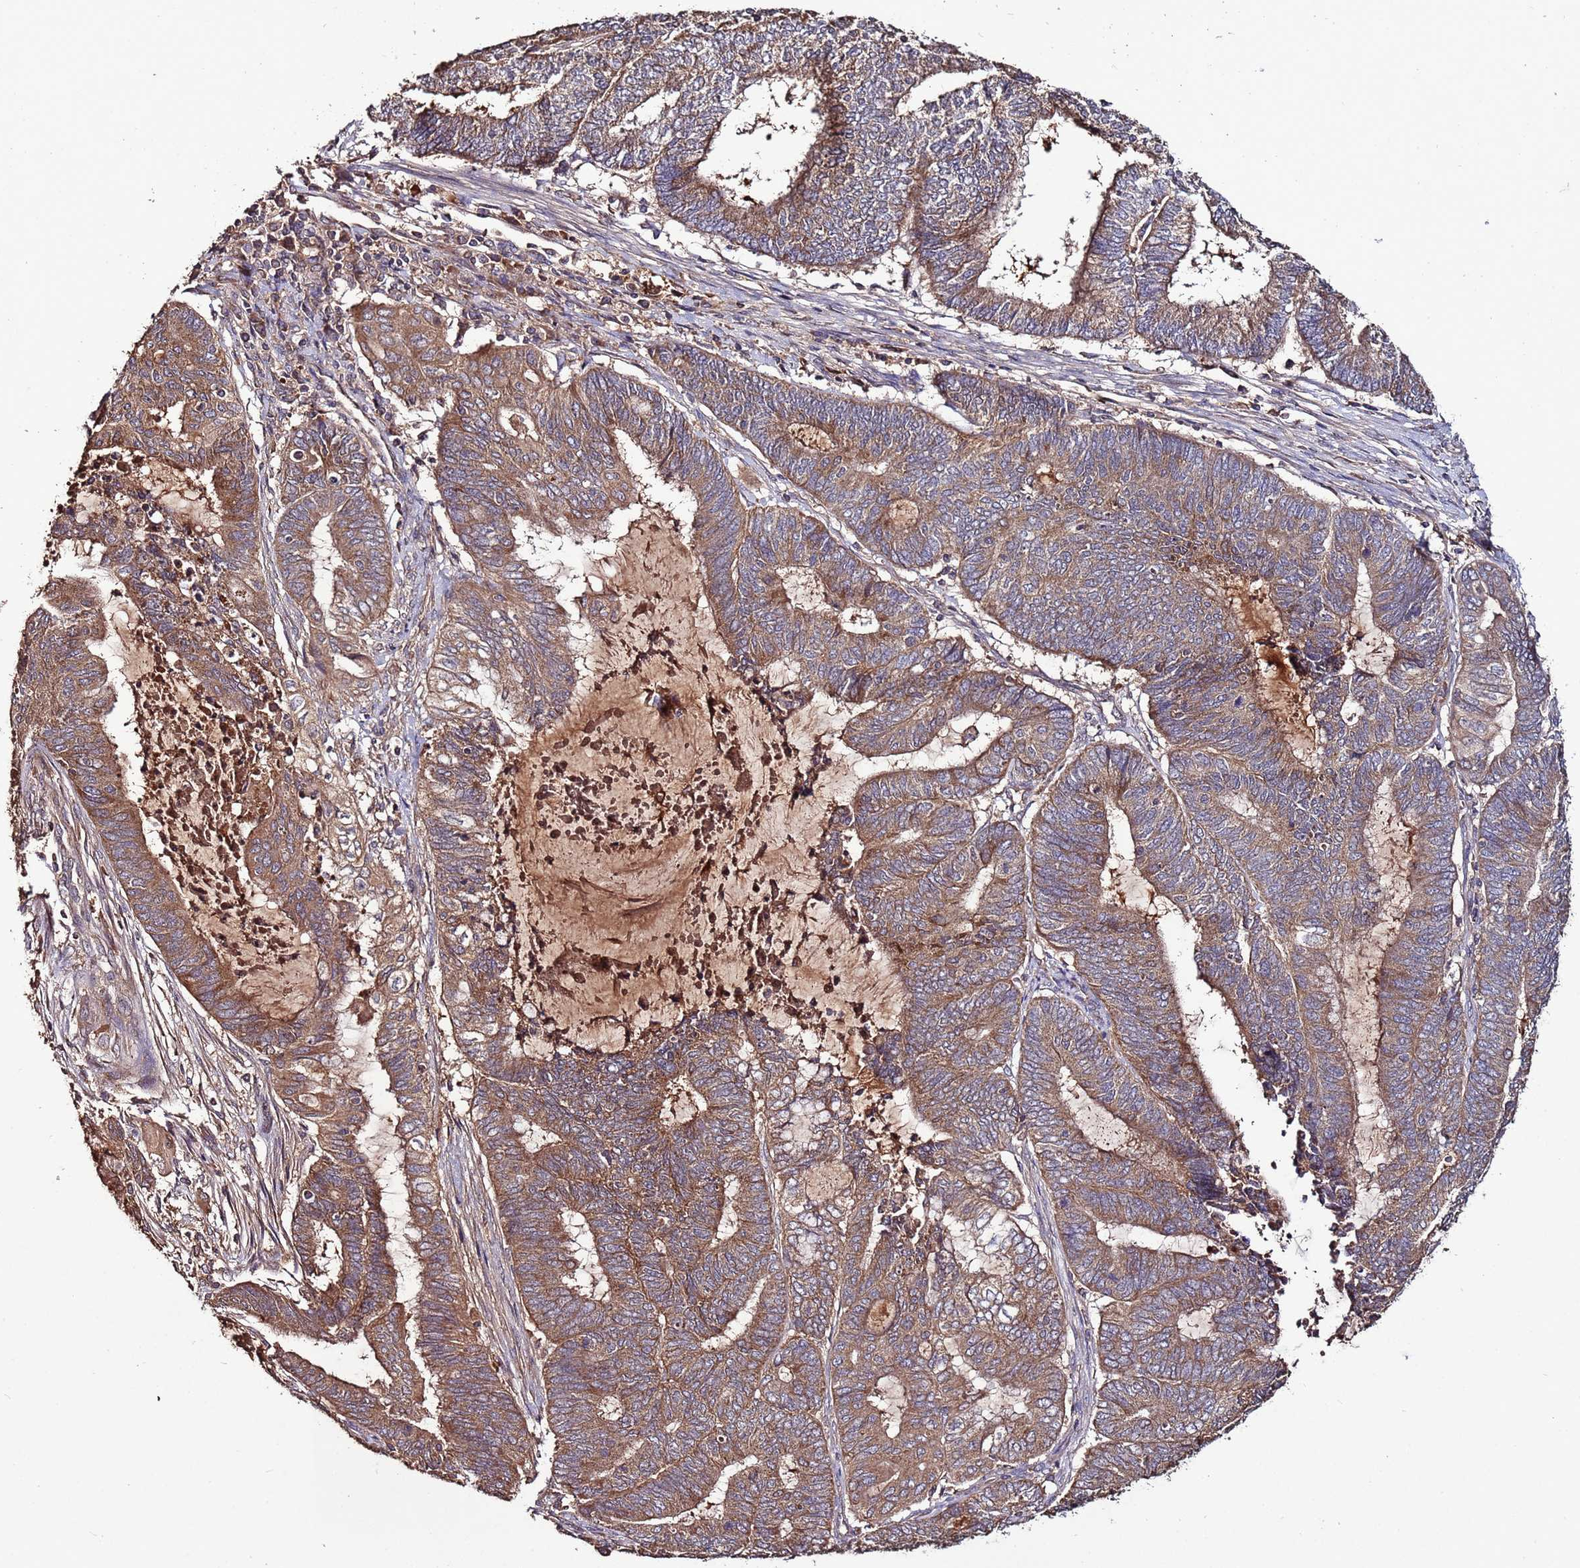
{"staining": {"intensity": "moderate", "quantity": ">75%", "location": "cytoplasmic/membranous"}, "tissue": "endometrial cancer", "cell_type": "Tumor cells", "image_type": "cancer", "snomed": [{"axis": "morphology", "description": "Adenocarcinoma, NOS"}, {"axis": "topography", "description": "Uterus"}, {"axis": "topography", "description": "Endometrium"}], "caption": "Endometrial adenocarcinoma was stained to show a protein in brown. There is medium levels of moderate cytoplasmic/membranous expression in approximately >75% of tumor cells. The staining is performed using DAB brown chromogen to label protein expression. The nuclei are counter-stained blue using hematoxylin.", "gene": "RPS15A", "patient": {"sex": "female", "age": 70}}